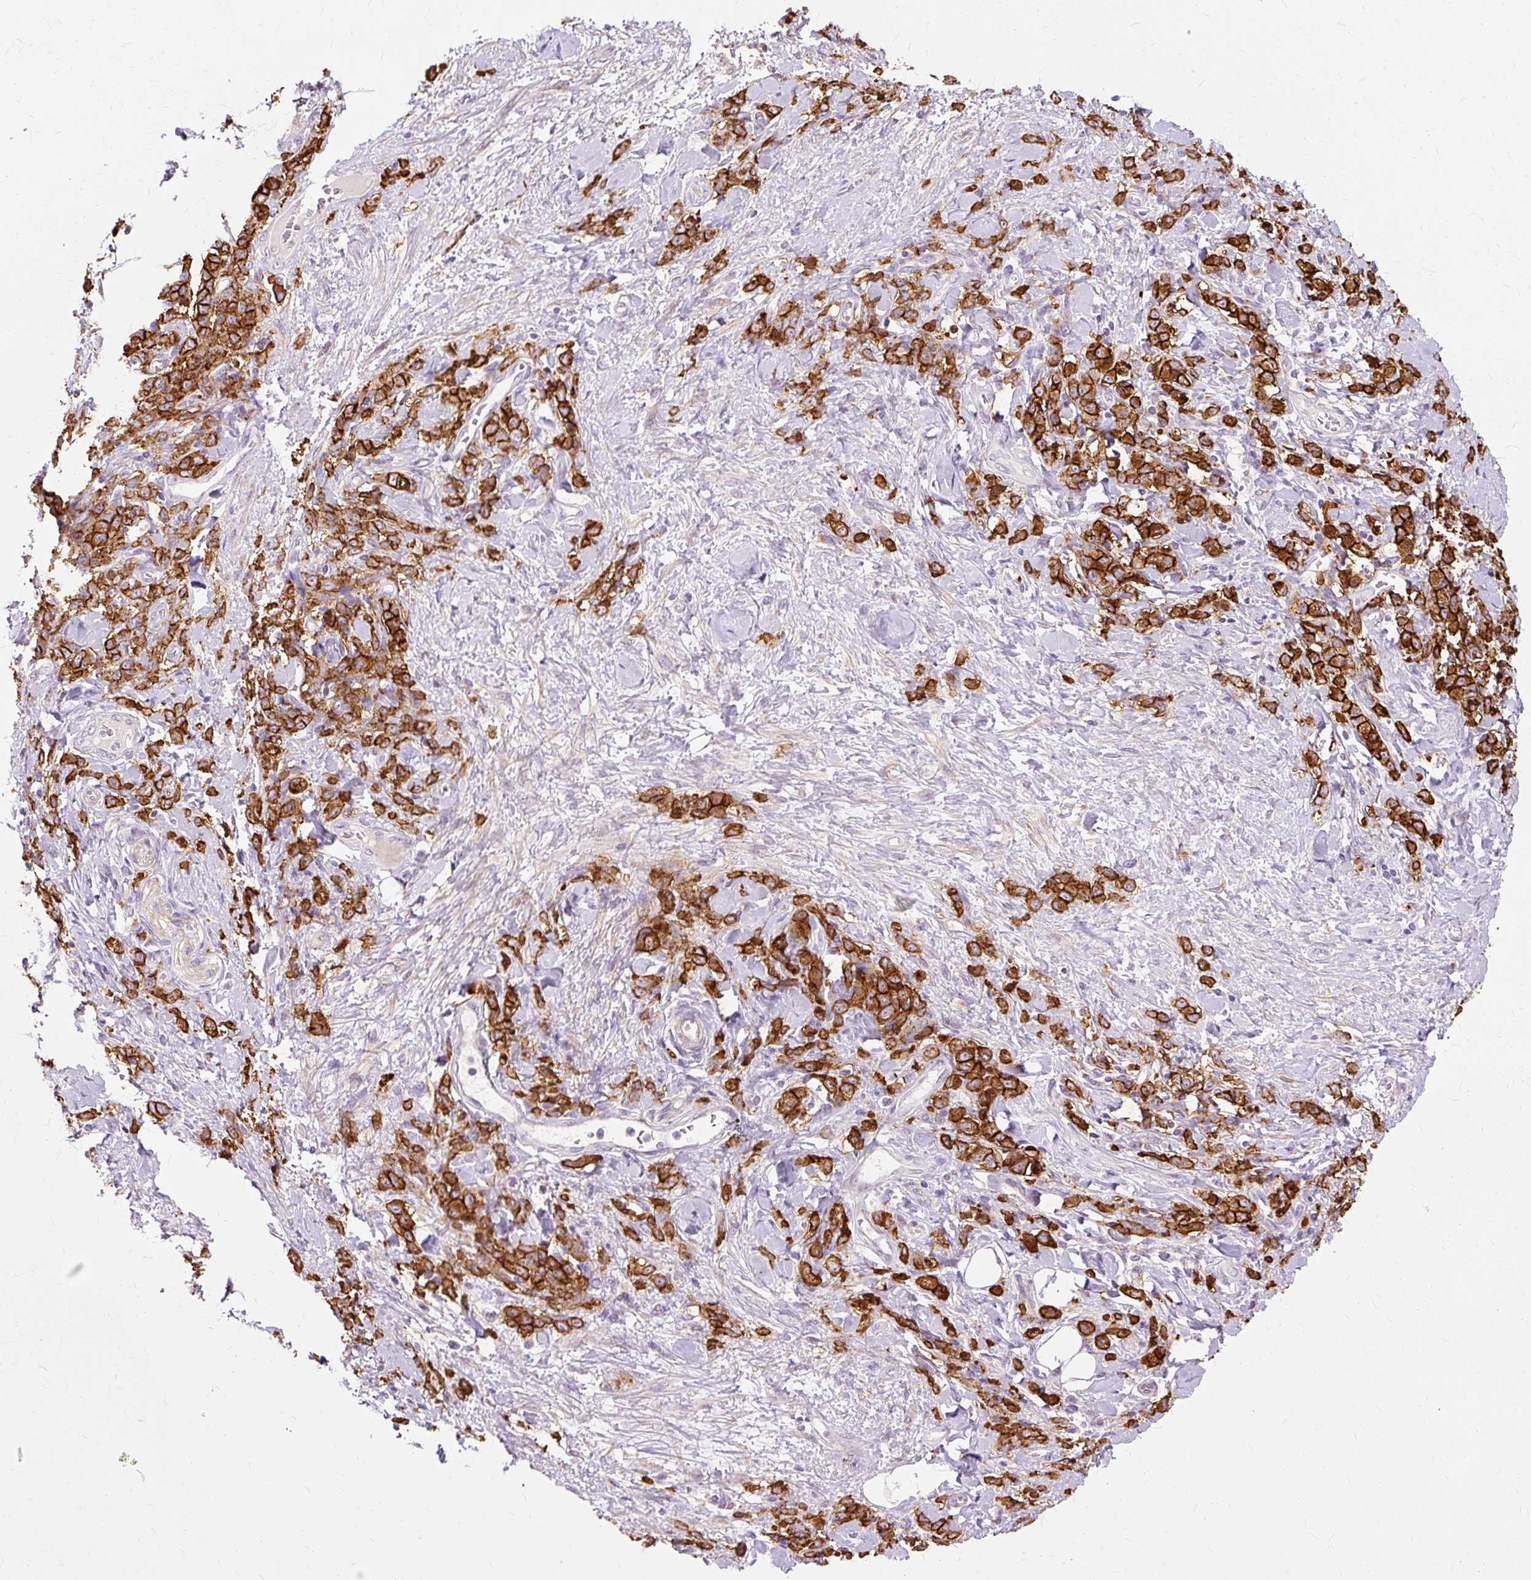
{"staining": {"intensity": "strong", "quantity": ">75%", "location": "cytoplasmic/membranous"}, "tissue": "stomach cancer", "cell_type": "Tumor cells", "image_type": "cancer", "snomed": [{"axis": "morphology", "description": "Normal tissue, NOS"}, {"axis": "morphology", "description": "Adenocarcinoma, NOS"}, {"axis": "topography", "description": "Stomach"}], "caption": "Immunohistochemical staining of human stomach adenocarcinoma reveals high levels of strong cytoplasmic/membranous expression in about >75% of tumor cells.", "gene": "TSPAN8", "patient": {"sex": "male", "age": 82}}